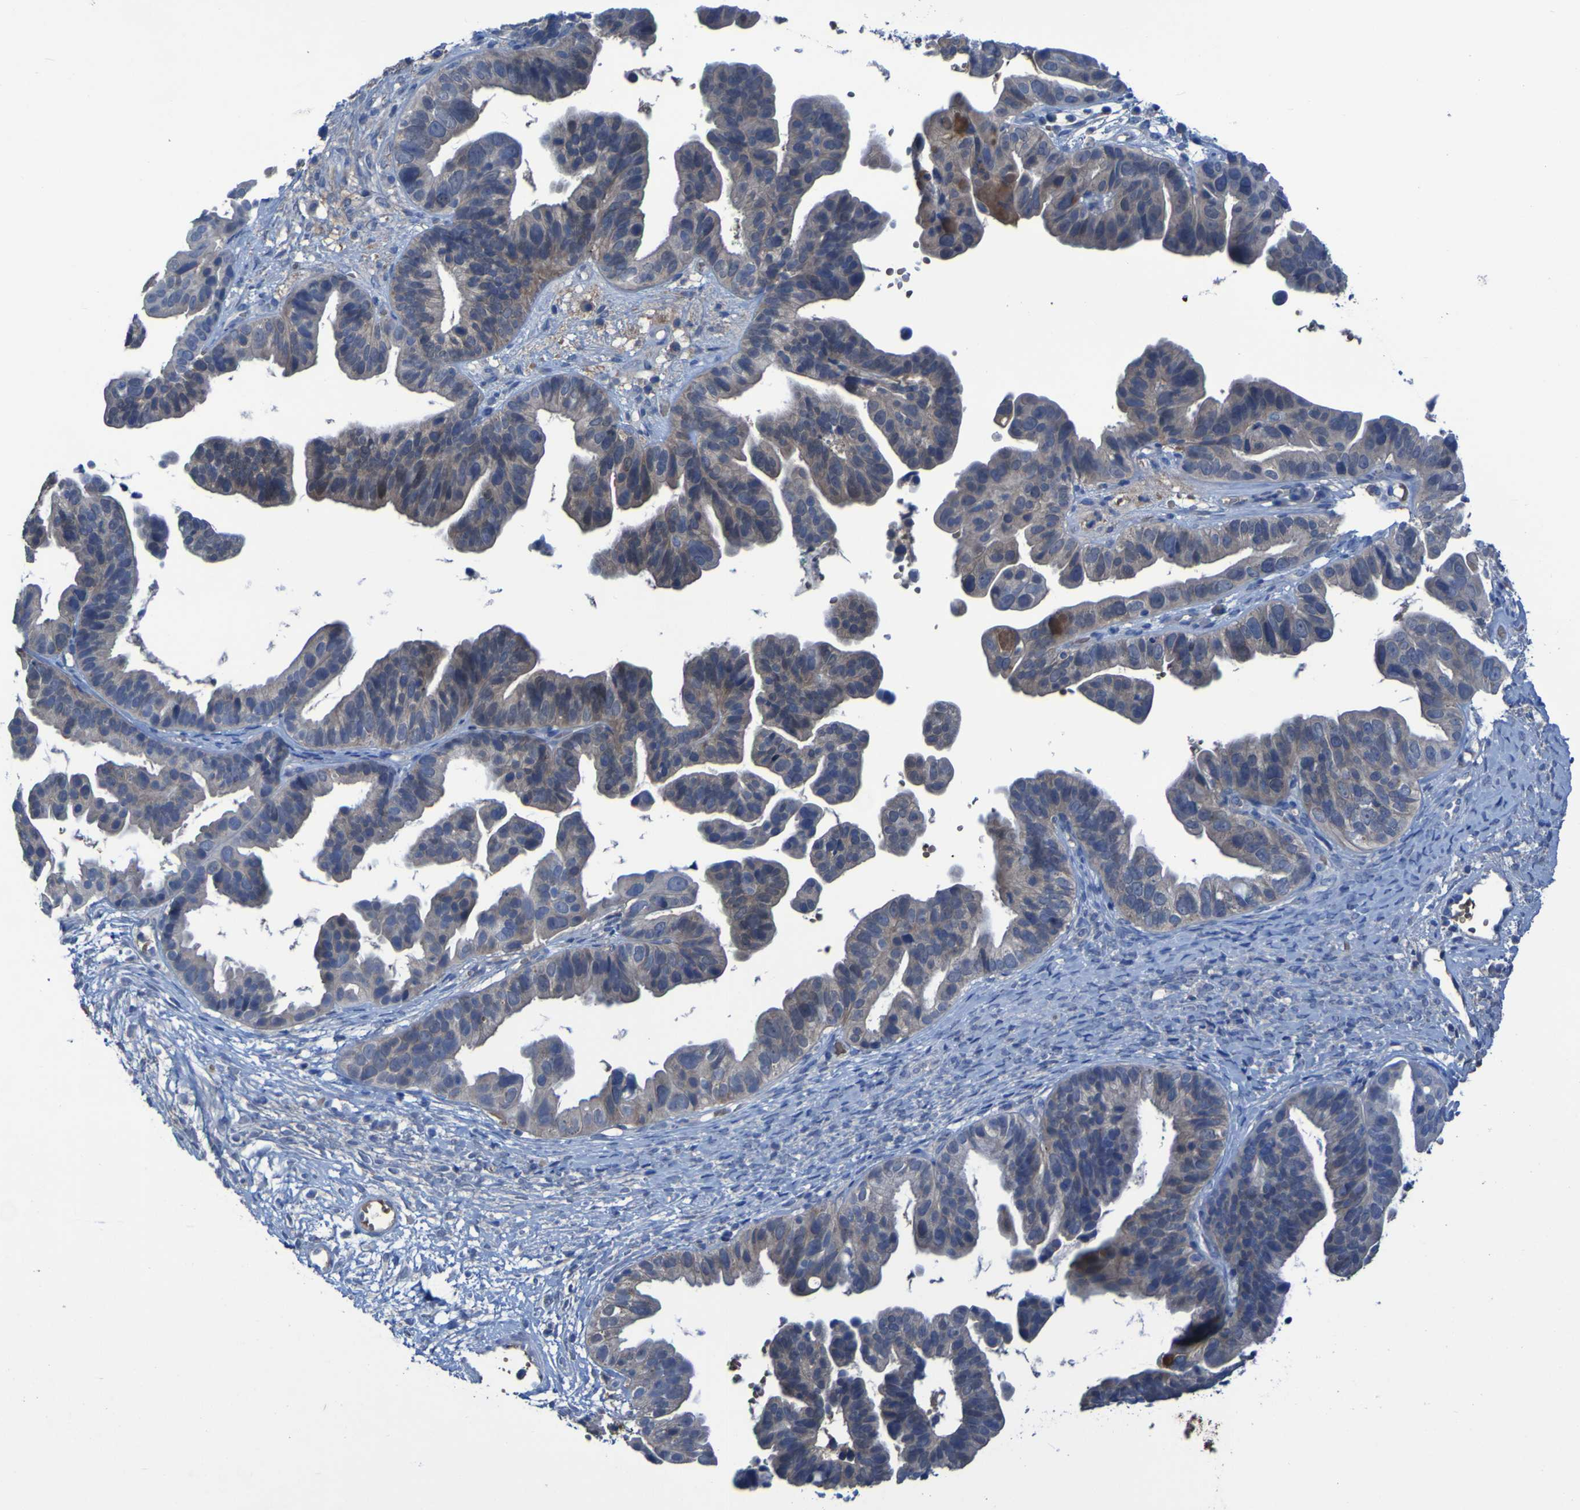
{"staining": {"intensity": "negative", "quantity": "none", "location": "none"}, "tissue": "ovarian cancer", "cell_type": "Tumor cells", "image_type": "cancer", "snomed": [{"axis": "morphology", "description": "Cystadenocarcinoma, serous, NOS"}, {"axis": "topography", "description": "Ovary"}], "caption": "IHC of human ovarian cancer (serous cystadenocarcinoma) demonstrates no staining in tumor cells.", "gene": "SGK2", "patient": {"sex": "female", "age": 56}}